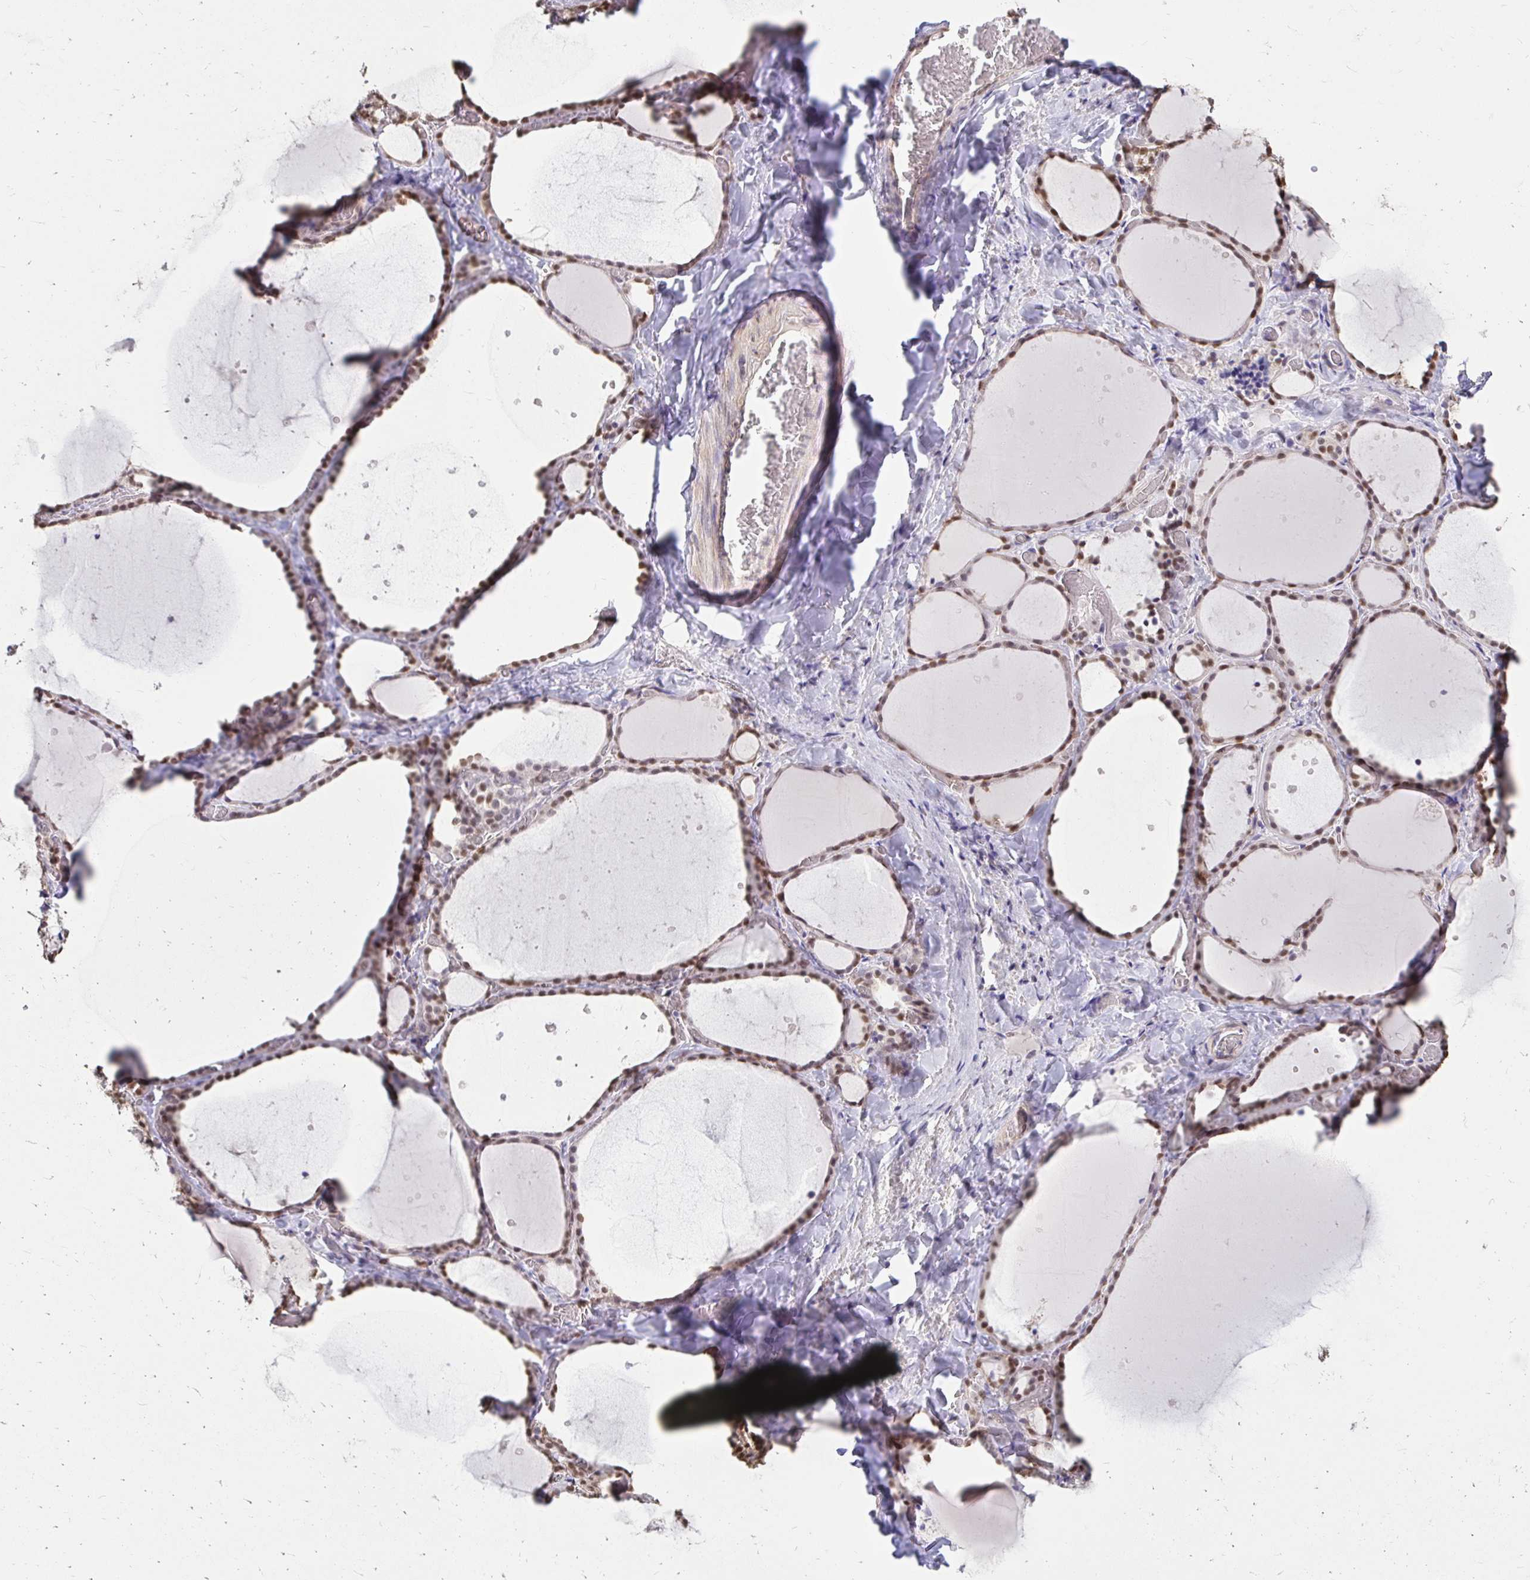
{"staining": {"intensity": "moderate", "quantity": ">75%", "location": "nuclear"}, "tissue": "thyroid gland", "cell_type": "Glandular cells", "image_type": "normal", "snomed": [{"axis": "morphology", "description": "Normal tissue, NOS"}, {"axis": "topography", "description": "Thyroid gland"}], "caption": "The immunohistochemical stain highlights moderate nuclear staining in glandular cells of benign thyroid gland.", "gene": "RIMS4", "patient": {"sex": "female", "age": 36}}